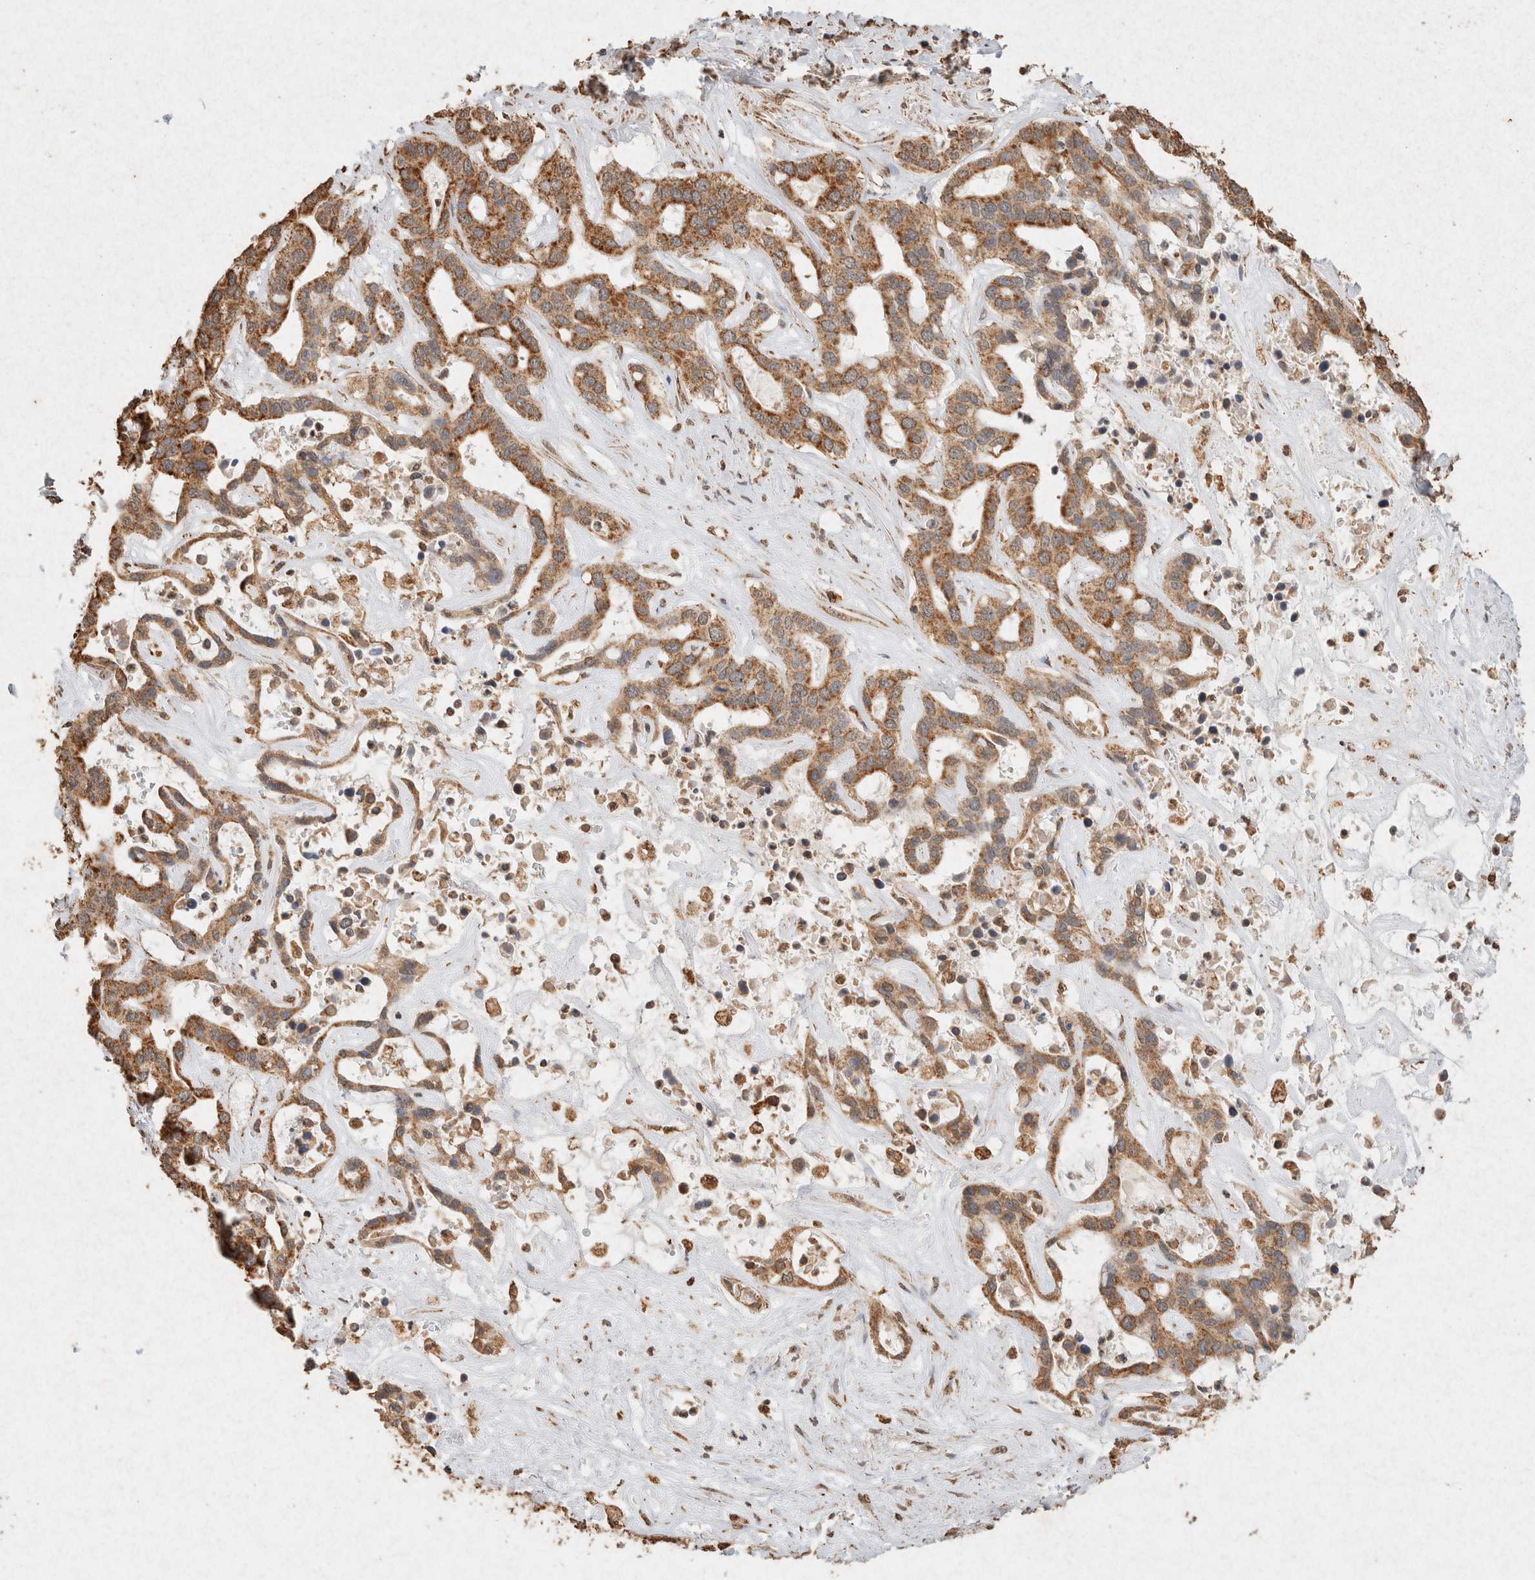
{"staining": {"intensity": "moderate", "quantity": ">75%", "location": "cytoplasmic/membranous"}, "tissue": "liver cancer", "cell_type": "Tumor cells", "image_type": "cancer", "snomed": [{"axis": "morphology", "description": "Cholangiocarcinoma"}, {"axis": "topography", "description": "Liver"}], "caption": "This is an image of immunohistochemistry staining of liver cancer, which shows moderate staining in the cytoplasmic/membranous of tumor cells.", "gene": "SDC2", "patient": {"sex": "female", "age": 65}}